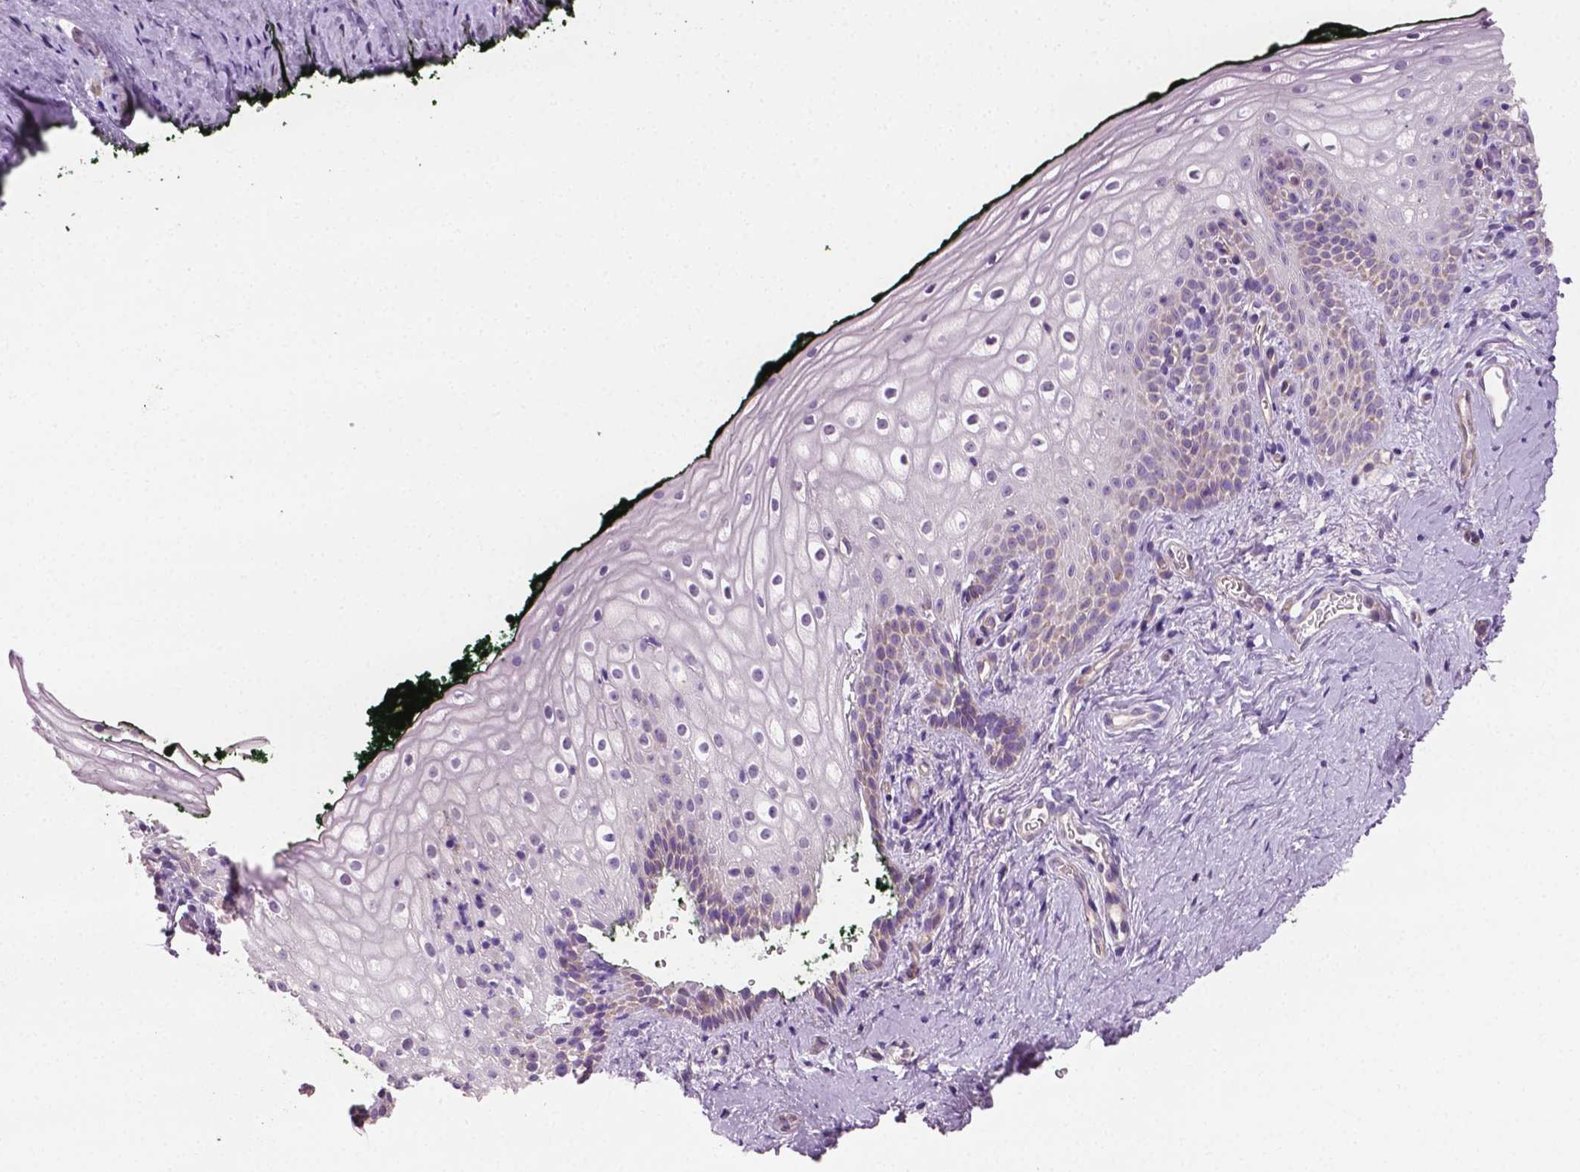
{"staining": {"intensity": "negative", "quantity": "none", "location": "none"}, "tissue": "vagina", "cell_type": "Squamous epithelial cells", "image_type": "normal", "snomed": [{"axis": "morphology", "description": "Normal tissue, NOS"}, {"axis": "topography", "description": "Vagina"}], "caption": "Immunohistochemical staining of normal human vagina exhibits no significant positivity in squamous epithelial cells.", "gene": "PTX3", "patient": {"sex": "female", "age": 47}}